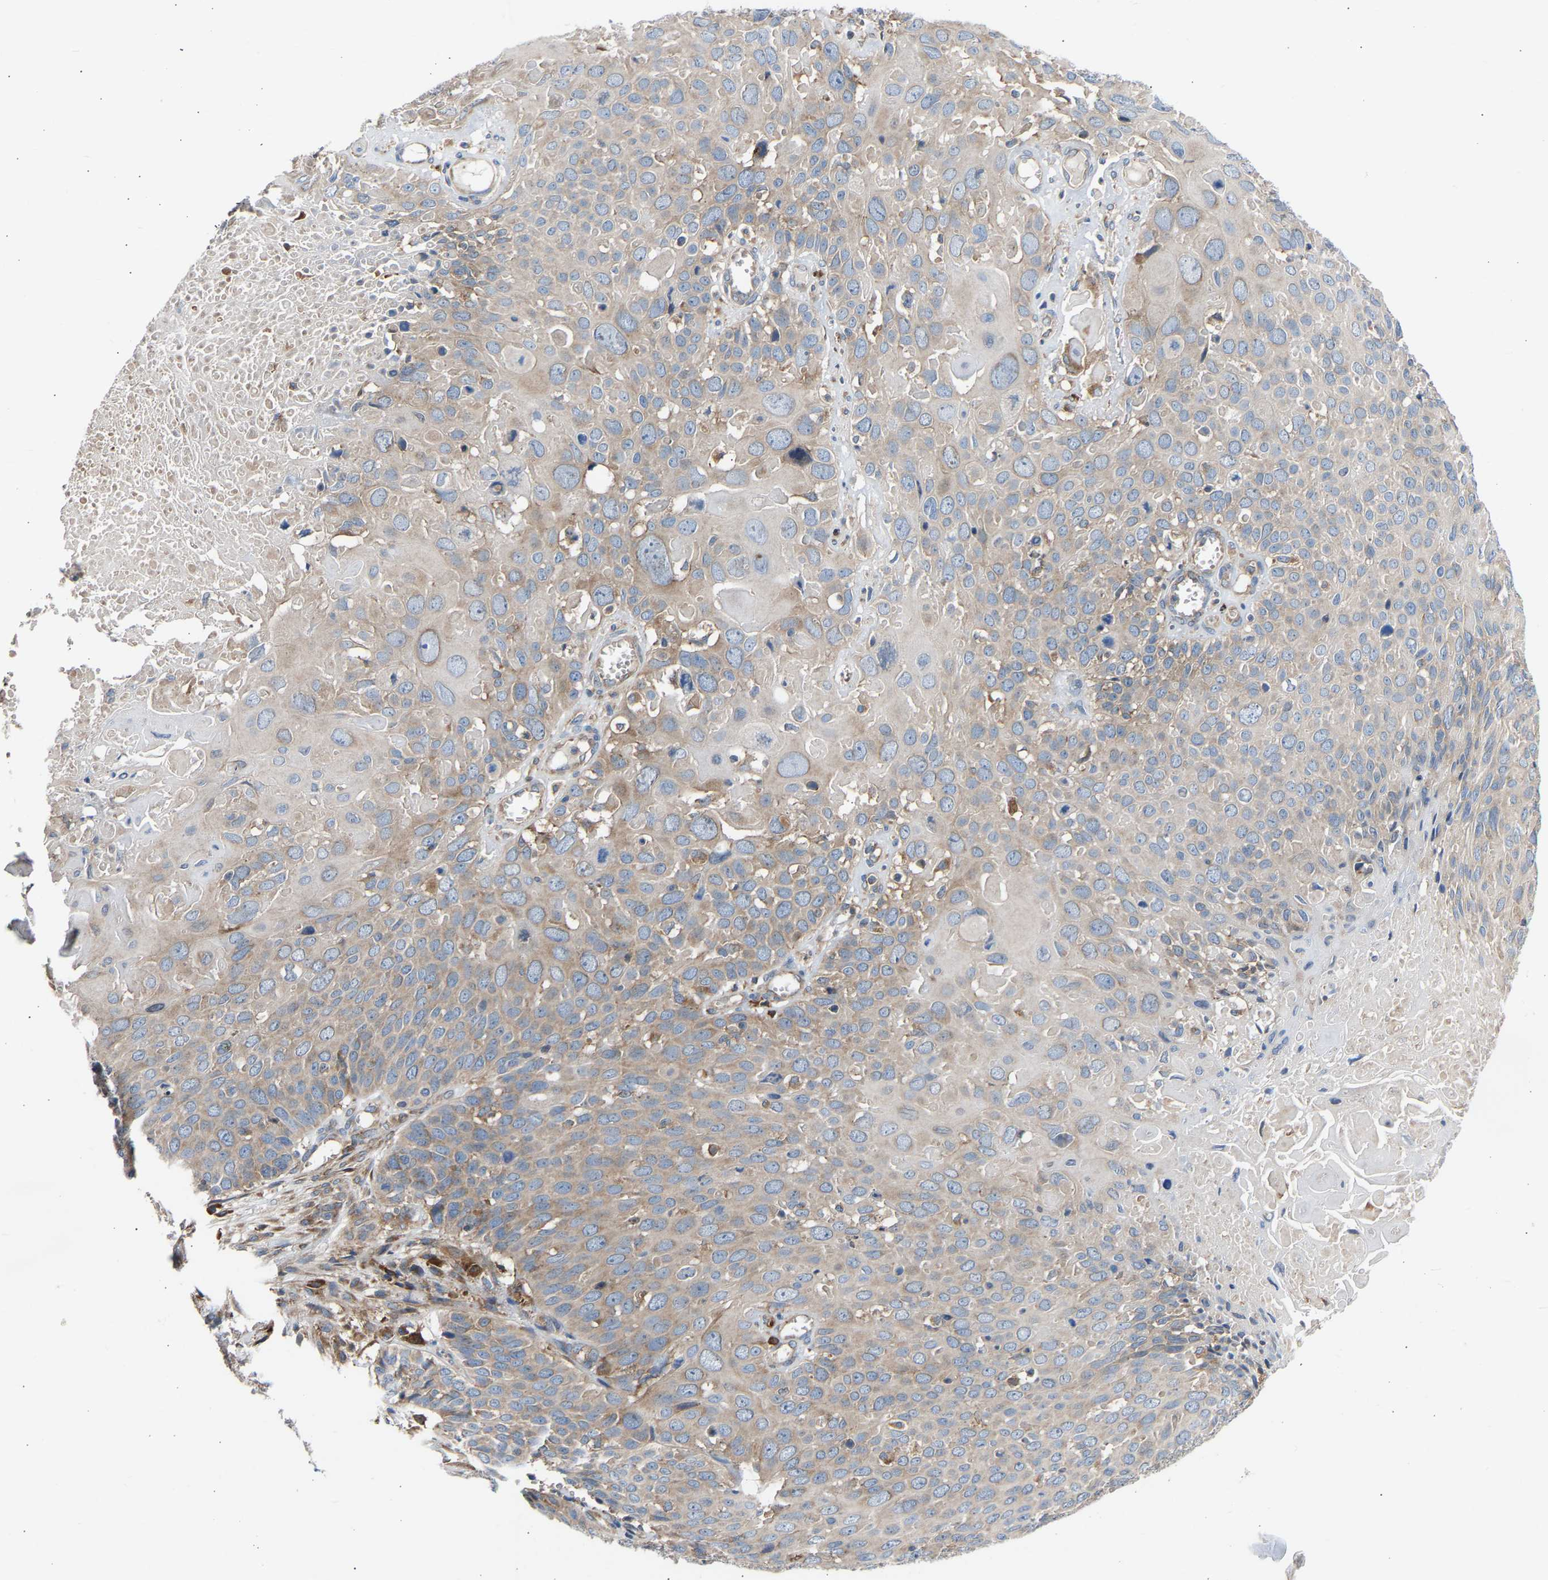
{"staining": {"intensity": "weak", "quantity": ">75%", "location": "cytoplasmic/membranous"}, "tissue": "cervical cancer", "cell_type": "Tumor cells", "image_type": "cancer", "snomed": [{"axis": "morphology", "description": "Squamous cell carcinoma, NOS"}, {"axis": "topography", "description": "Cervix"}], "caption": "Protein analysis of cervical squamous cell carcinoma tissue displays weak cytoplasmic/membranous staining in about >75% of tumor cells.", "gene": "GCN1", "patient": {"sex": "female", "age": 74}}